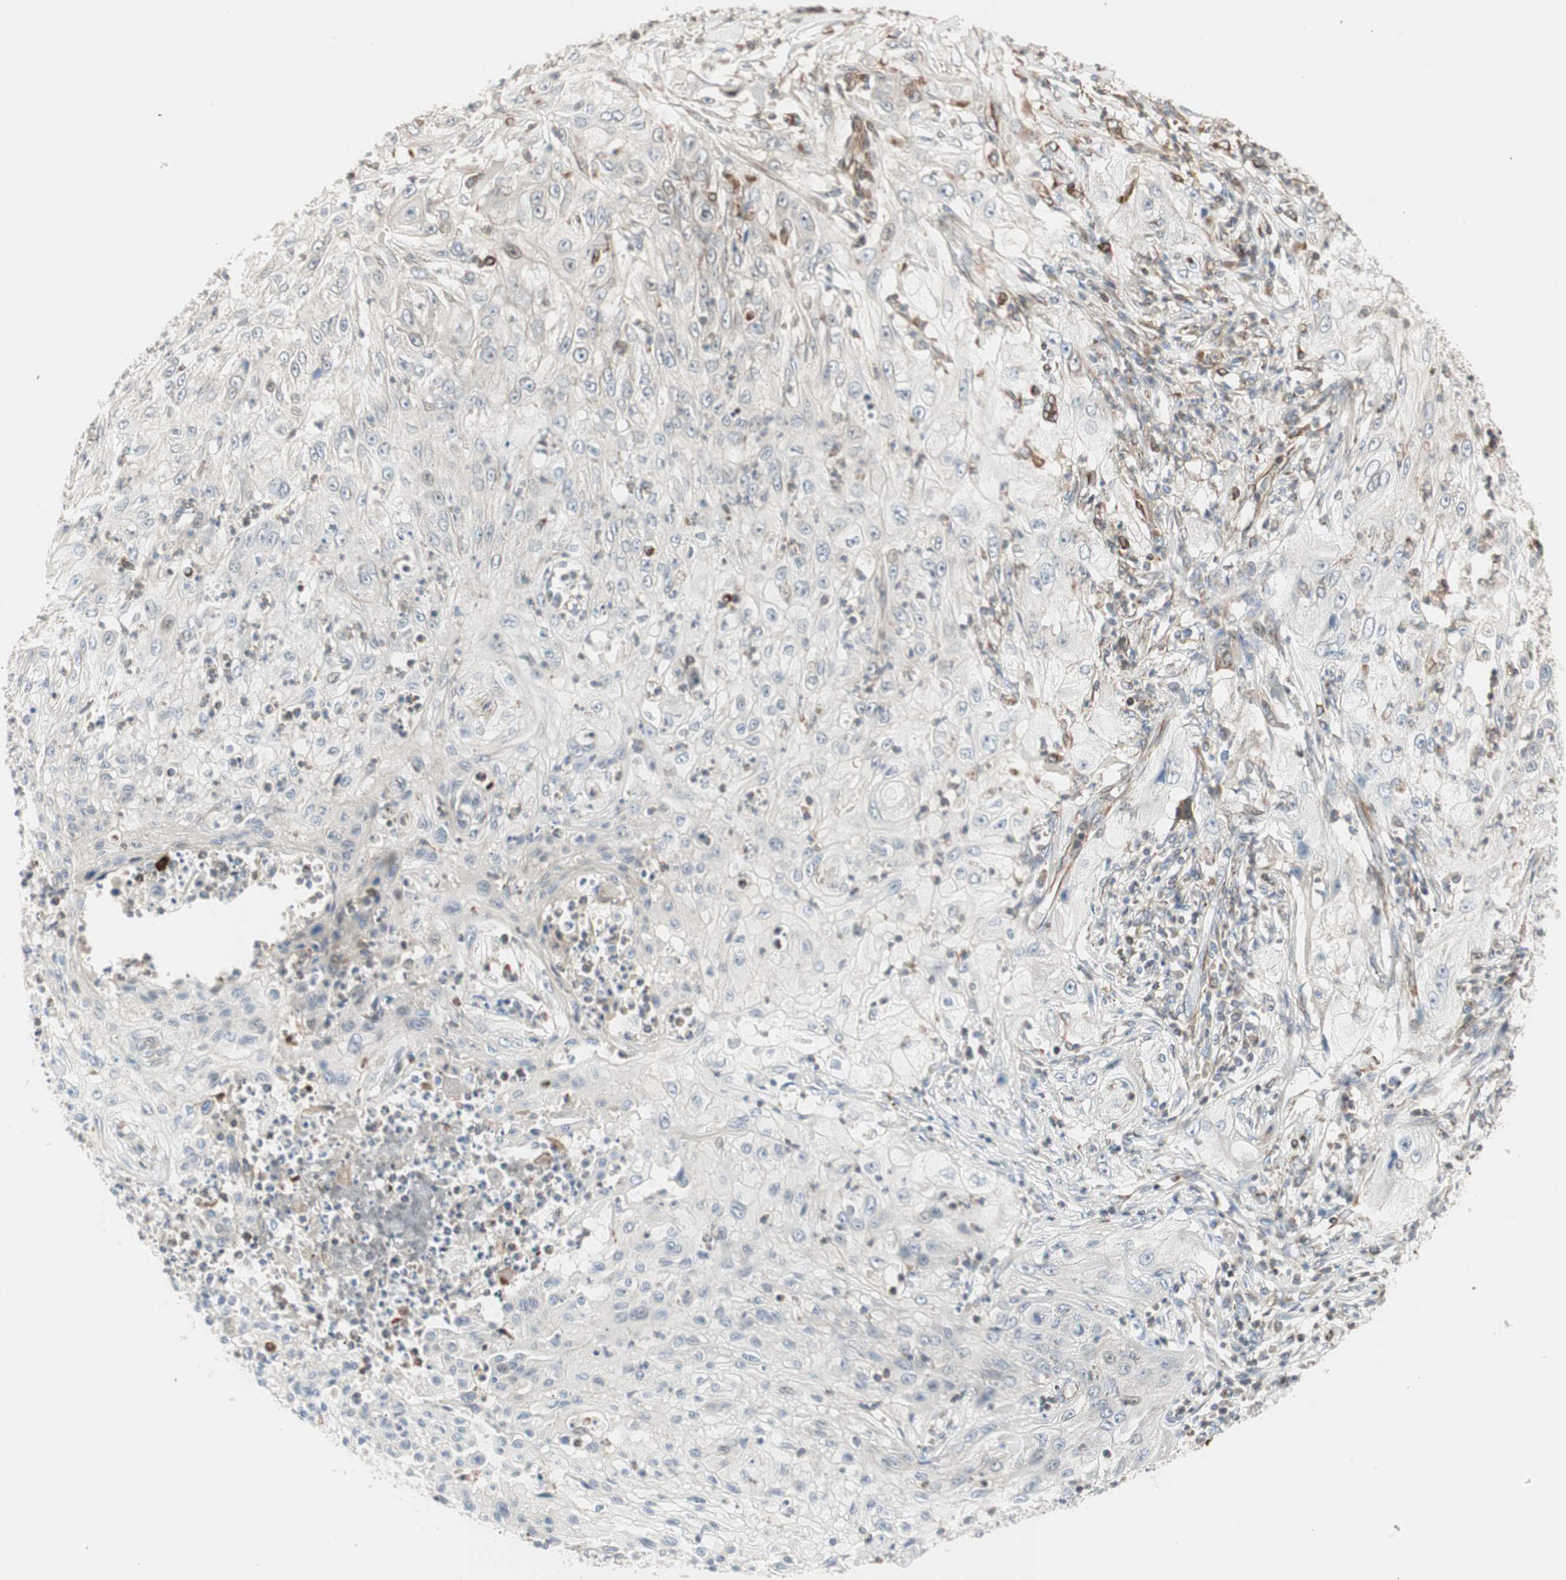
{"staining": {"intensity": "negative", "quantity": "none", "location": "none"}, "tissue": "lung cancer", "cell_type": "Tumor cells", "image_type": "cancer", "snomed": [{"axis": "morphology", "description": "Inflammation, NOS"}, {"axis": "morphology", "description": "Squamous cell carcinoma, NOS"}, {"axis": "topography", "description": "Lymph node"}, {"axis": "topography", "description": "Soft tissue"}, {"axis": "topography", "description": "Lung"}], "caption": "High magnification brightfield microscopy of lung cancer stained with DAB (brown) and counterstained with hematoxylin (blue): tumor cells show no significant staining.", "gene": "MAD2L2", "patient": {"sex": "male", "age": 66}}